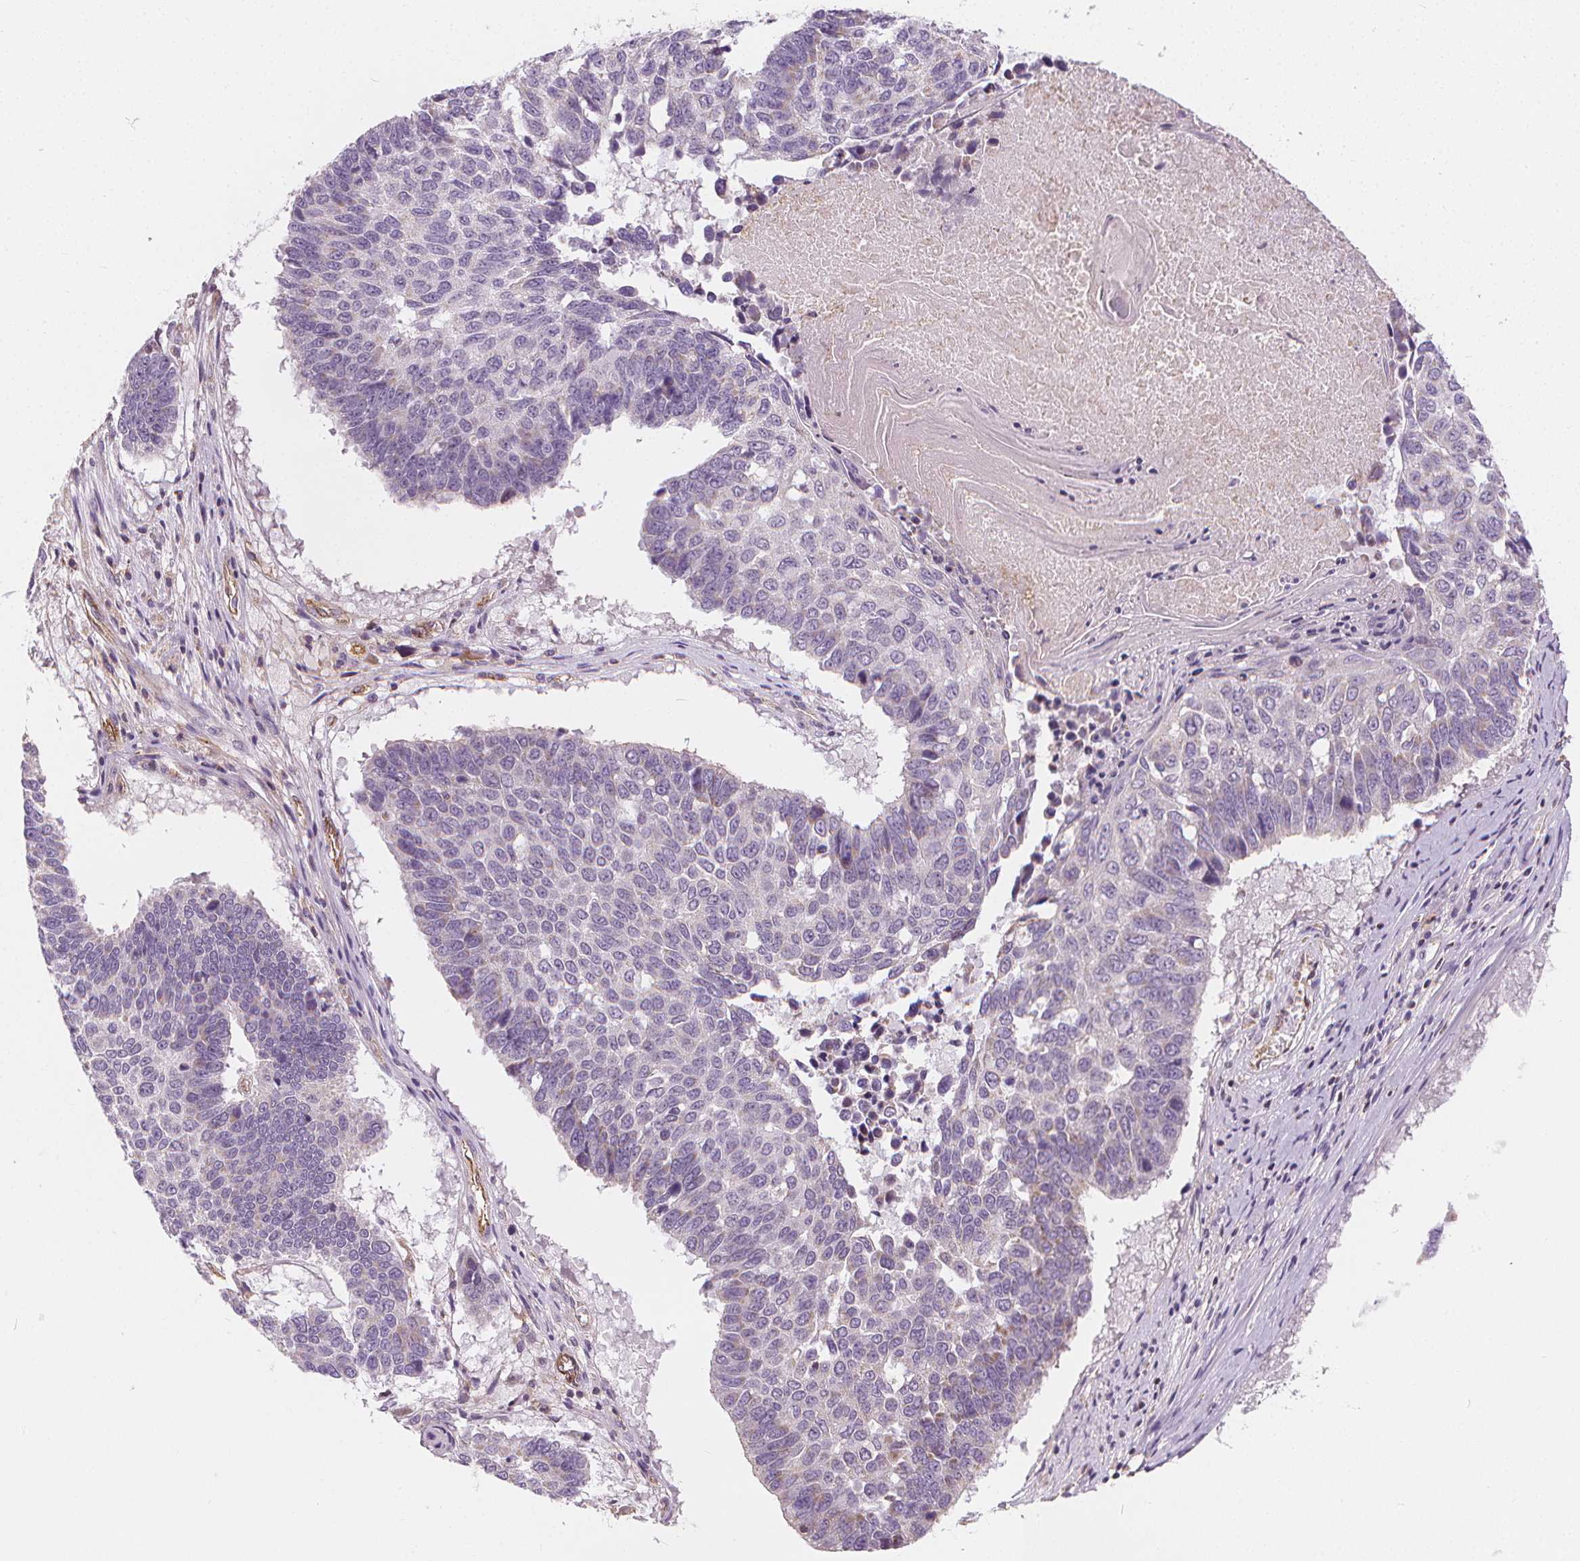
{"staining": {"intensity": "negative", "quantity": "none", "location": "none"}, "tissue": "lung cancer", "cell_type": "Tumor cells", "image_type": "cancer", "snomed": [{"axis": "morphology", "description": "Squamous cell carcinoma, NOS"}, {"axis": "topography", "description": "Lung"}], "caption": "Tumor cells are negative for protein expression in human lung squamous cell carcinoma.", "gene": "RAB20", "patient": {"sex": "male", "age": 73}}